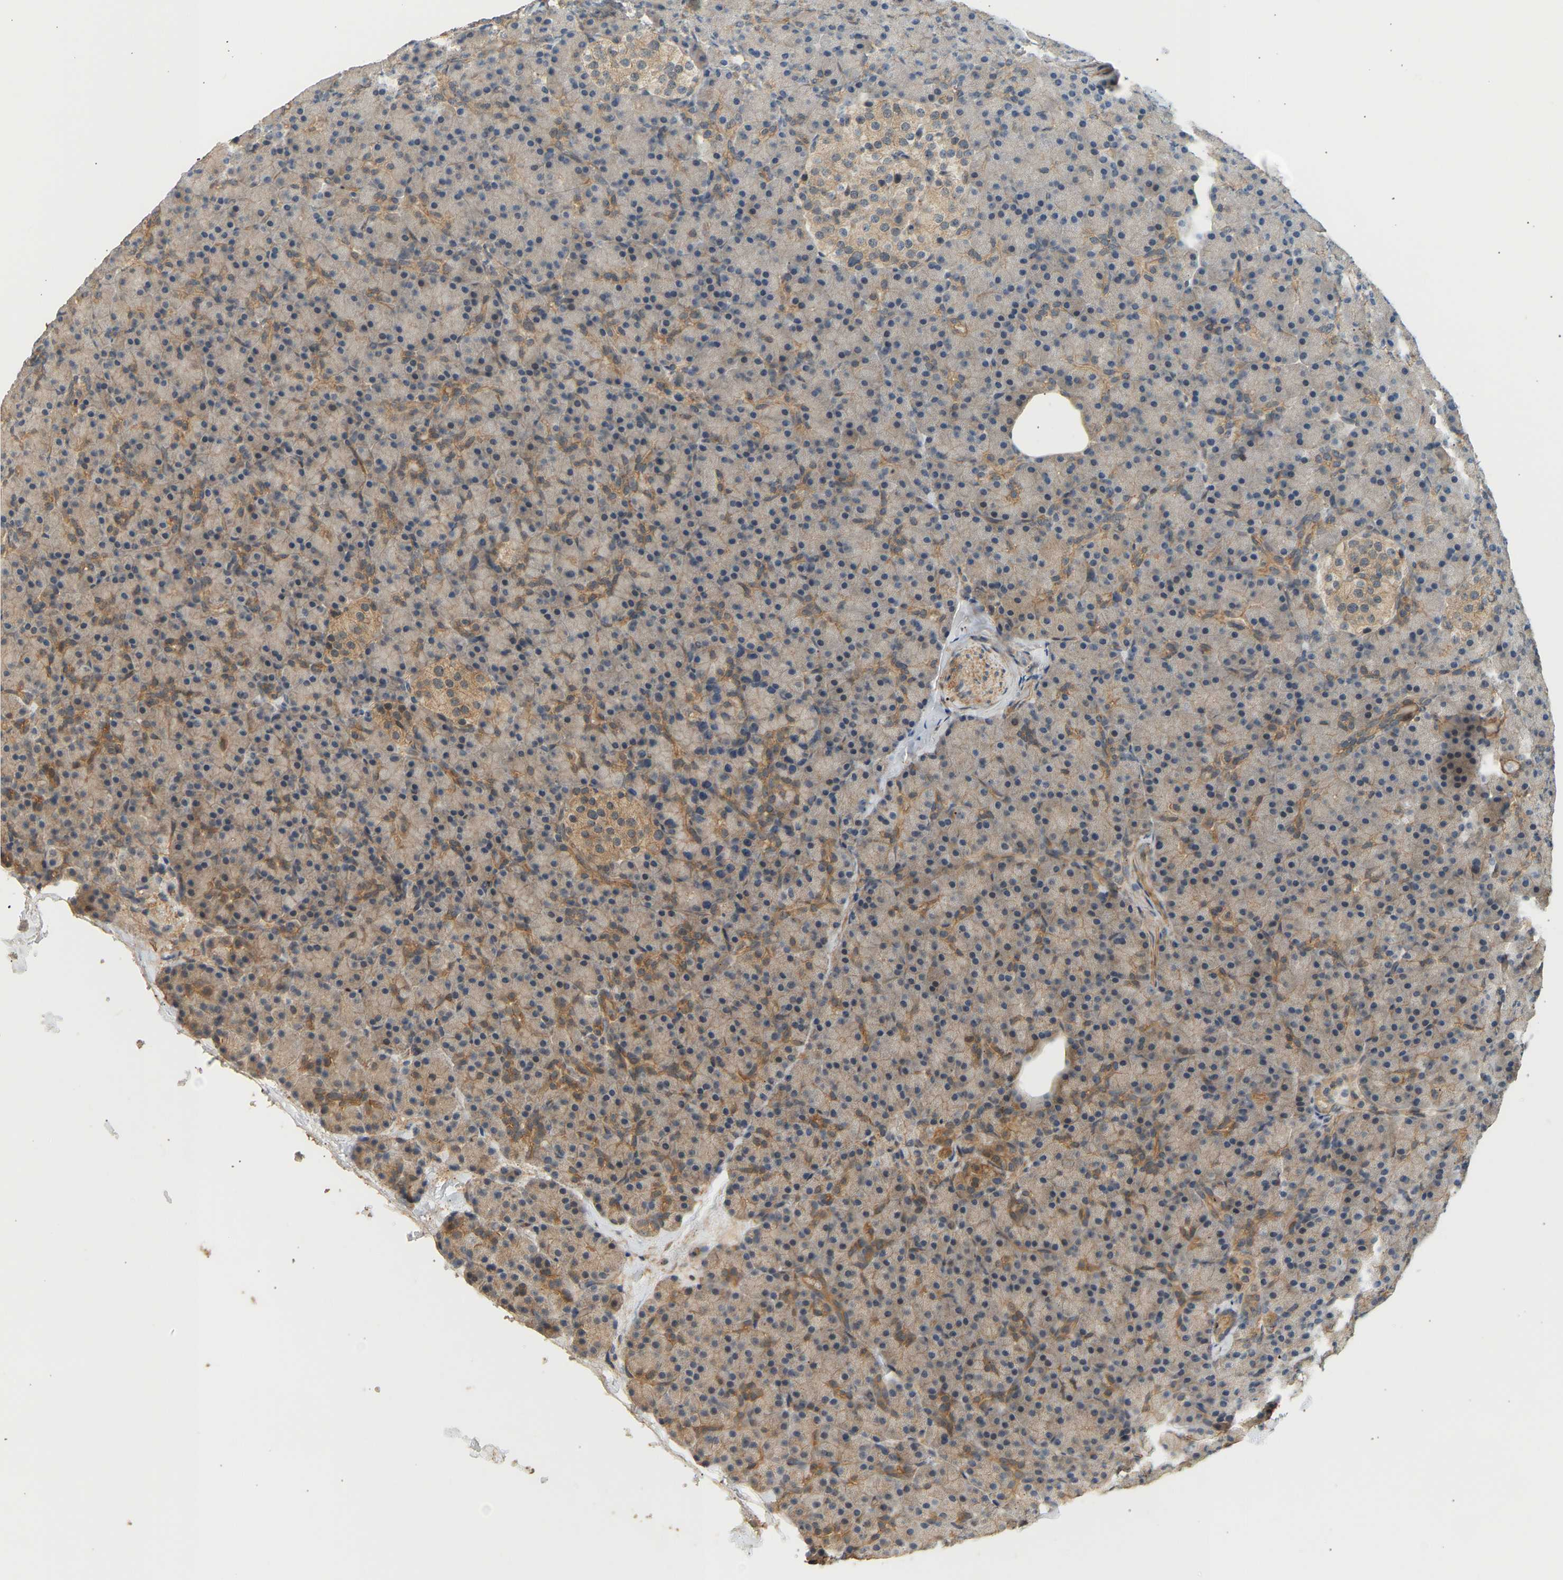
{"staining": {"intensity": "moderate", "quantity": "<25%", "location": "cytoplasmic/membranous"}, "tissue": "pancreas", "cell_type": "Exocrine glandular cells", "image_type": "normal", "snomed": [{"axis": "morphology", "description": "Normal tissue, NOS"}, {"axis": "topography", "description": "Pancreas"}], "caption": "IHC (DAB (3,3'-diaminobenzidine)) staining of unremarkable human pancreas exhibits moderate cytoplasmic/membranous protein staining in approximately <25% of exocrine glandular cells.", "gene": "RGL1", "patient": {"sex": "female", "age": 43}}